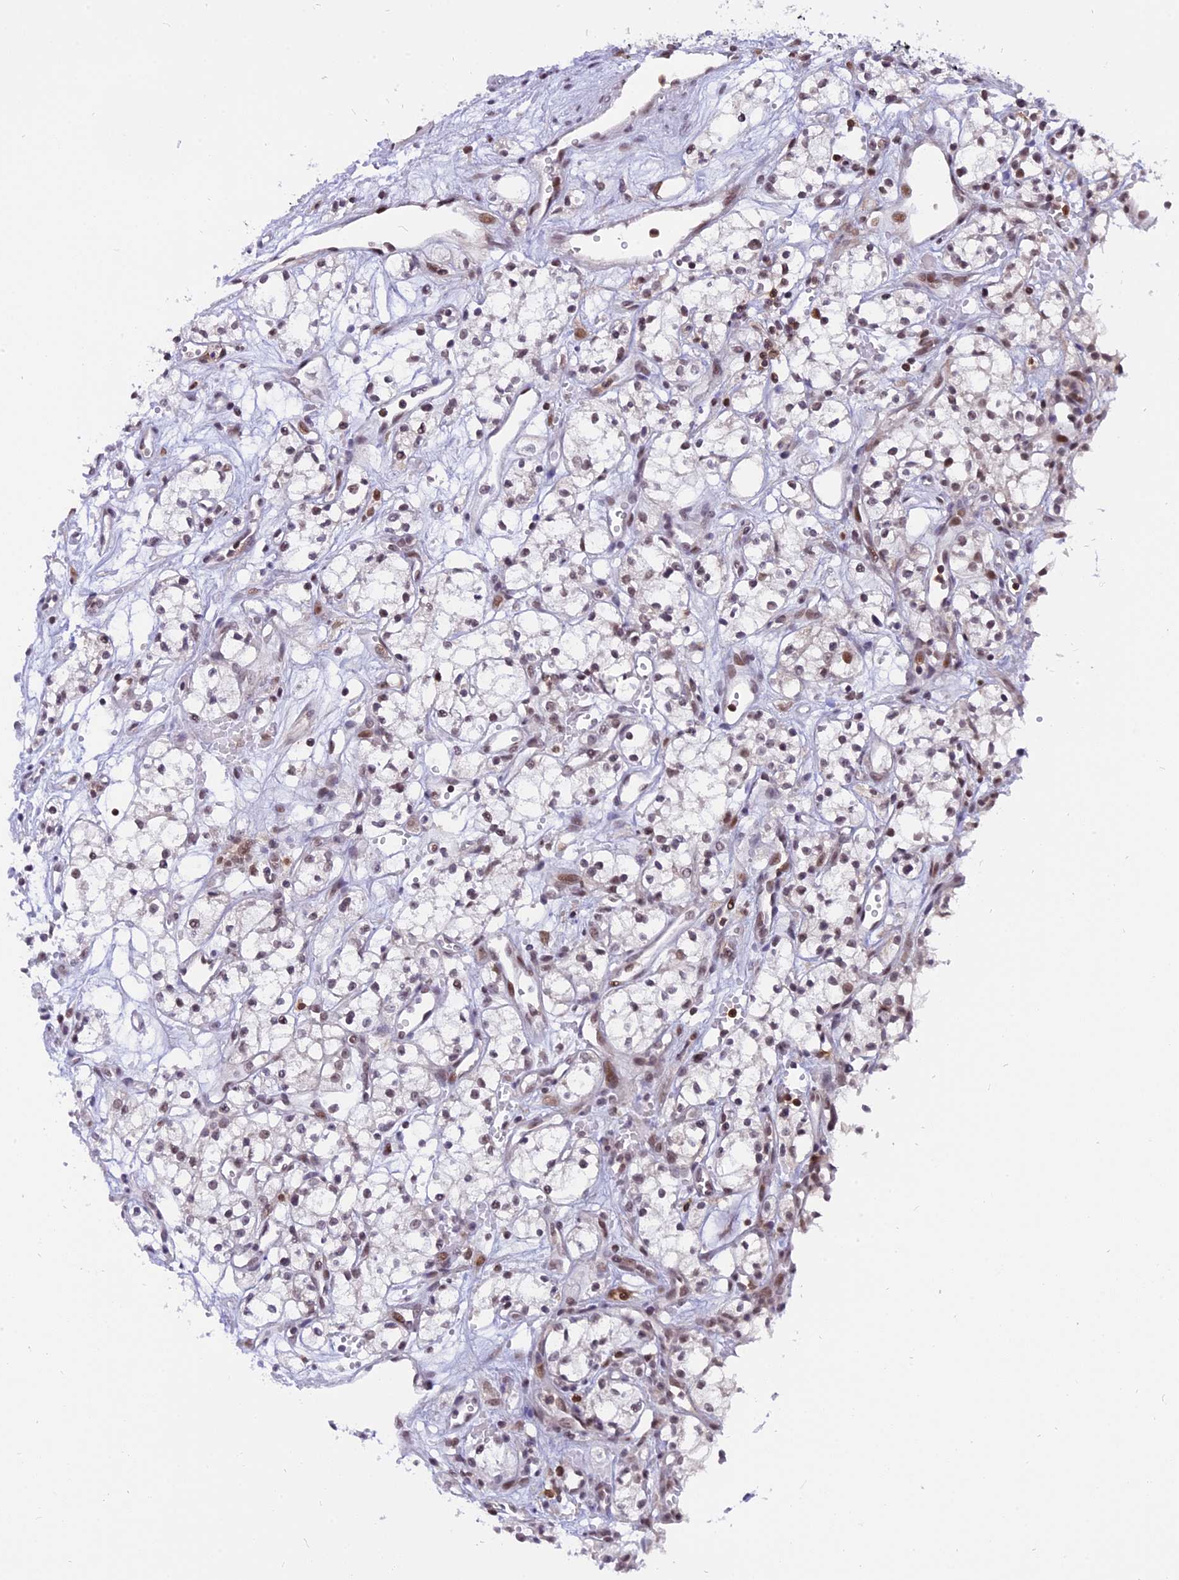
{"staining": {"intensity": "moderate", "quantity": "25%-75%", "location": "nuclear"}, "tissue": "renal cancer", "cell_type": "Tumor cells", "image_type": "cancer", "snomed": [{"axis": "morphology", "description": "Adenocarcinoma, NOS"}, {"axis": "topography", "description": "Kidney"}], "caption": "This is a photomicrograph of IHC staining of renal adenocarcinoma, which shows moderate expression in the nuclear of tumor cells.", "gene": "TADA3", "patient": {"sex": "male", "age": 59}}